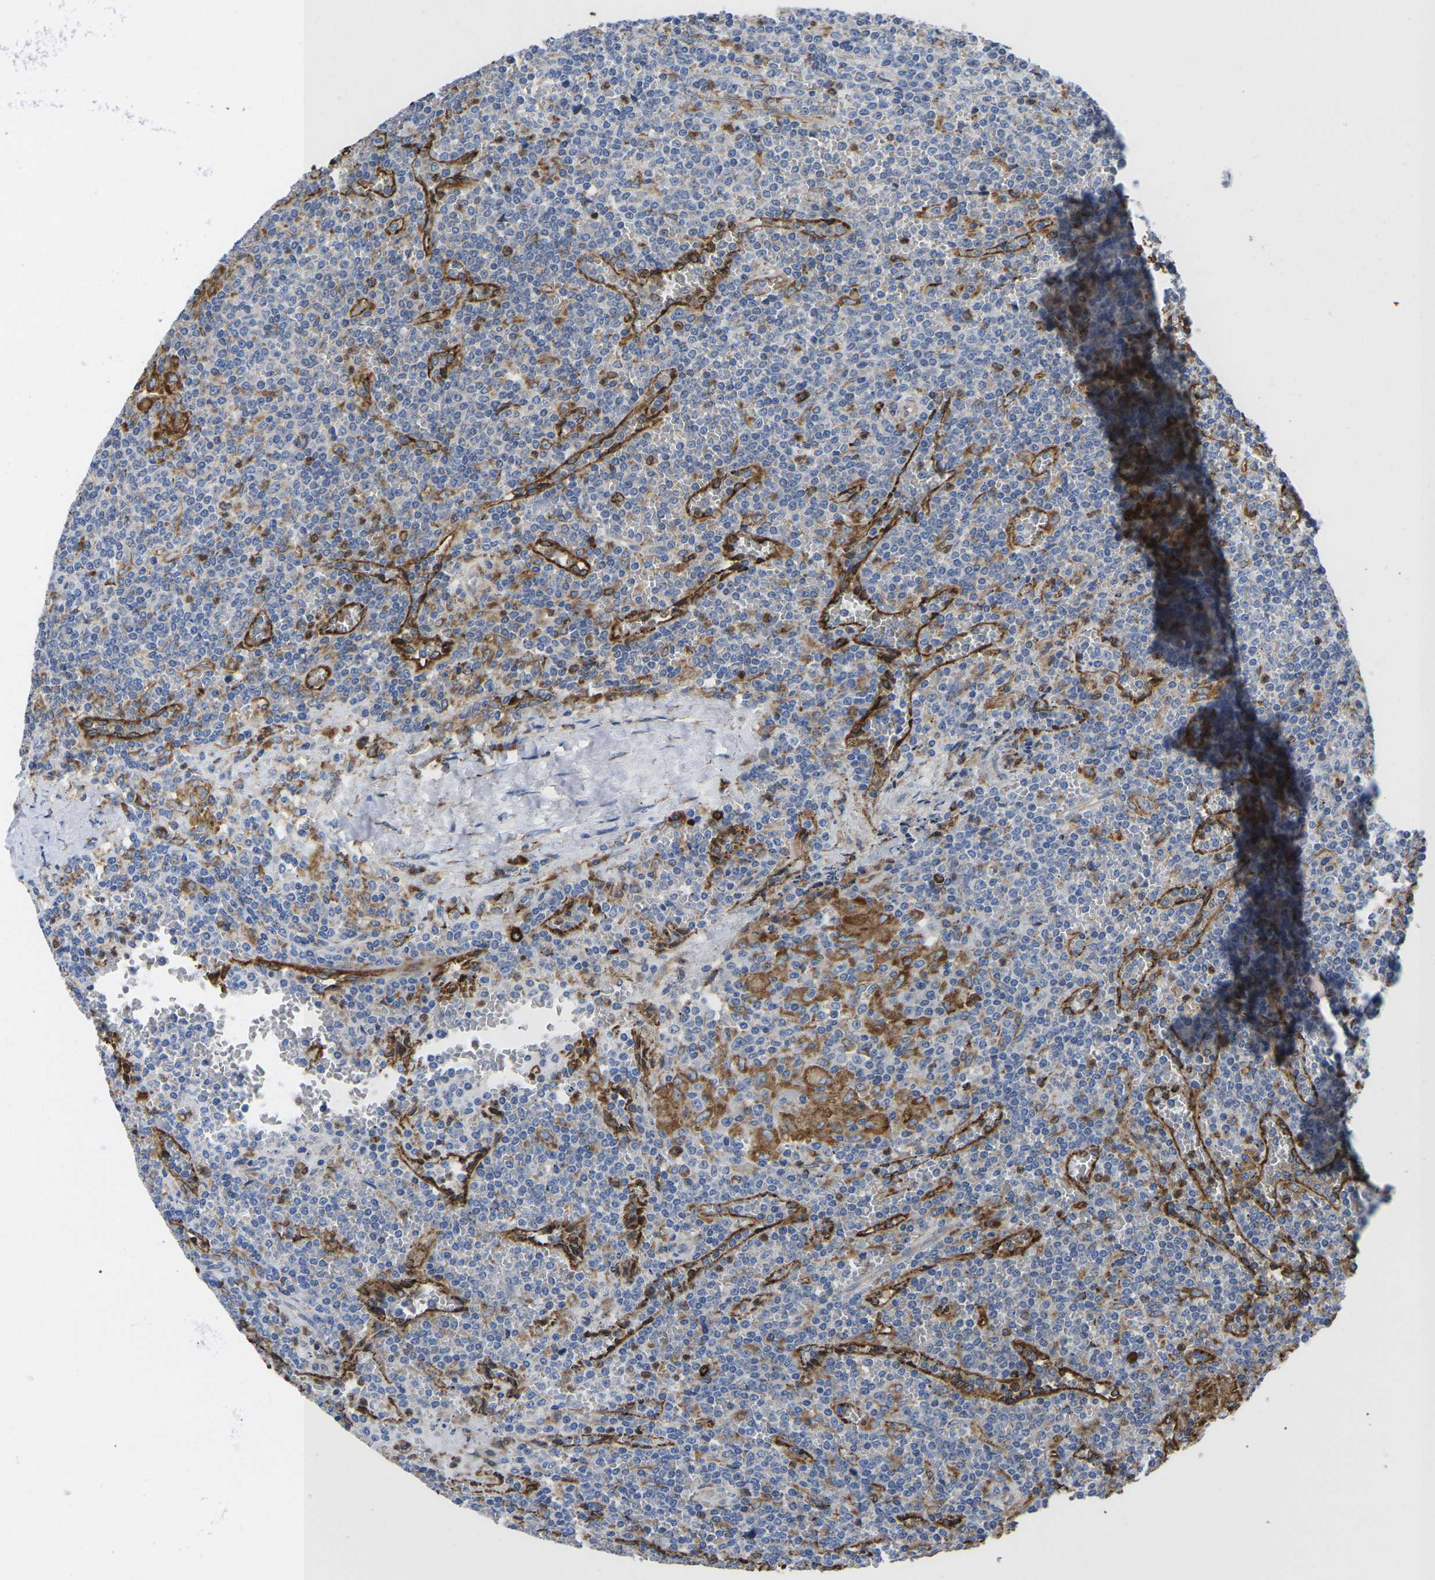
{"staining": {"intensity": "negative", "quantity": "none", "location": "none"}, "tissue": "lymphoma", "cell_type": "Tumor cells", "image_type": "cancer", "snomed": [{"axis": "morphology", "description": "Malignant lymphoma, non-Hodgkin's type, Low grade"}, {"axis": "topography", "description": "Spleen"}], "caption": "The histopathology image exhibits no significant staining in tumor cells of lymphoma.", "gene": "P4HB", "patient": {"sex": "female", "age": 19}}